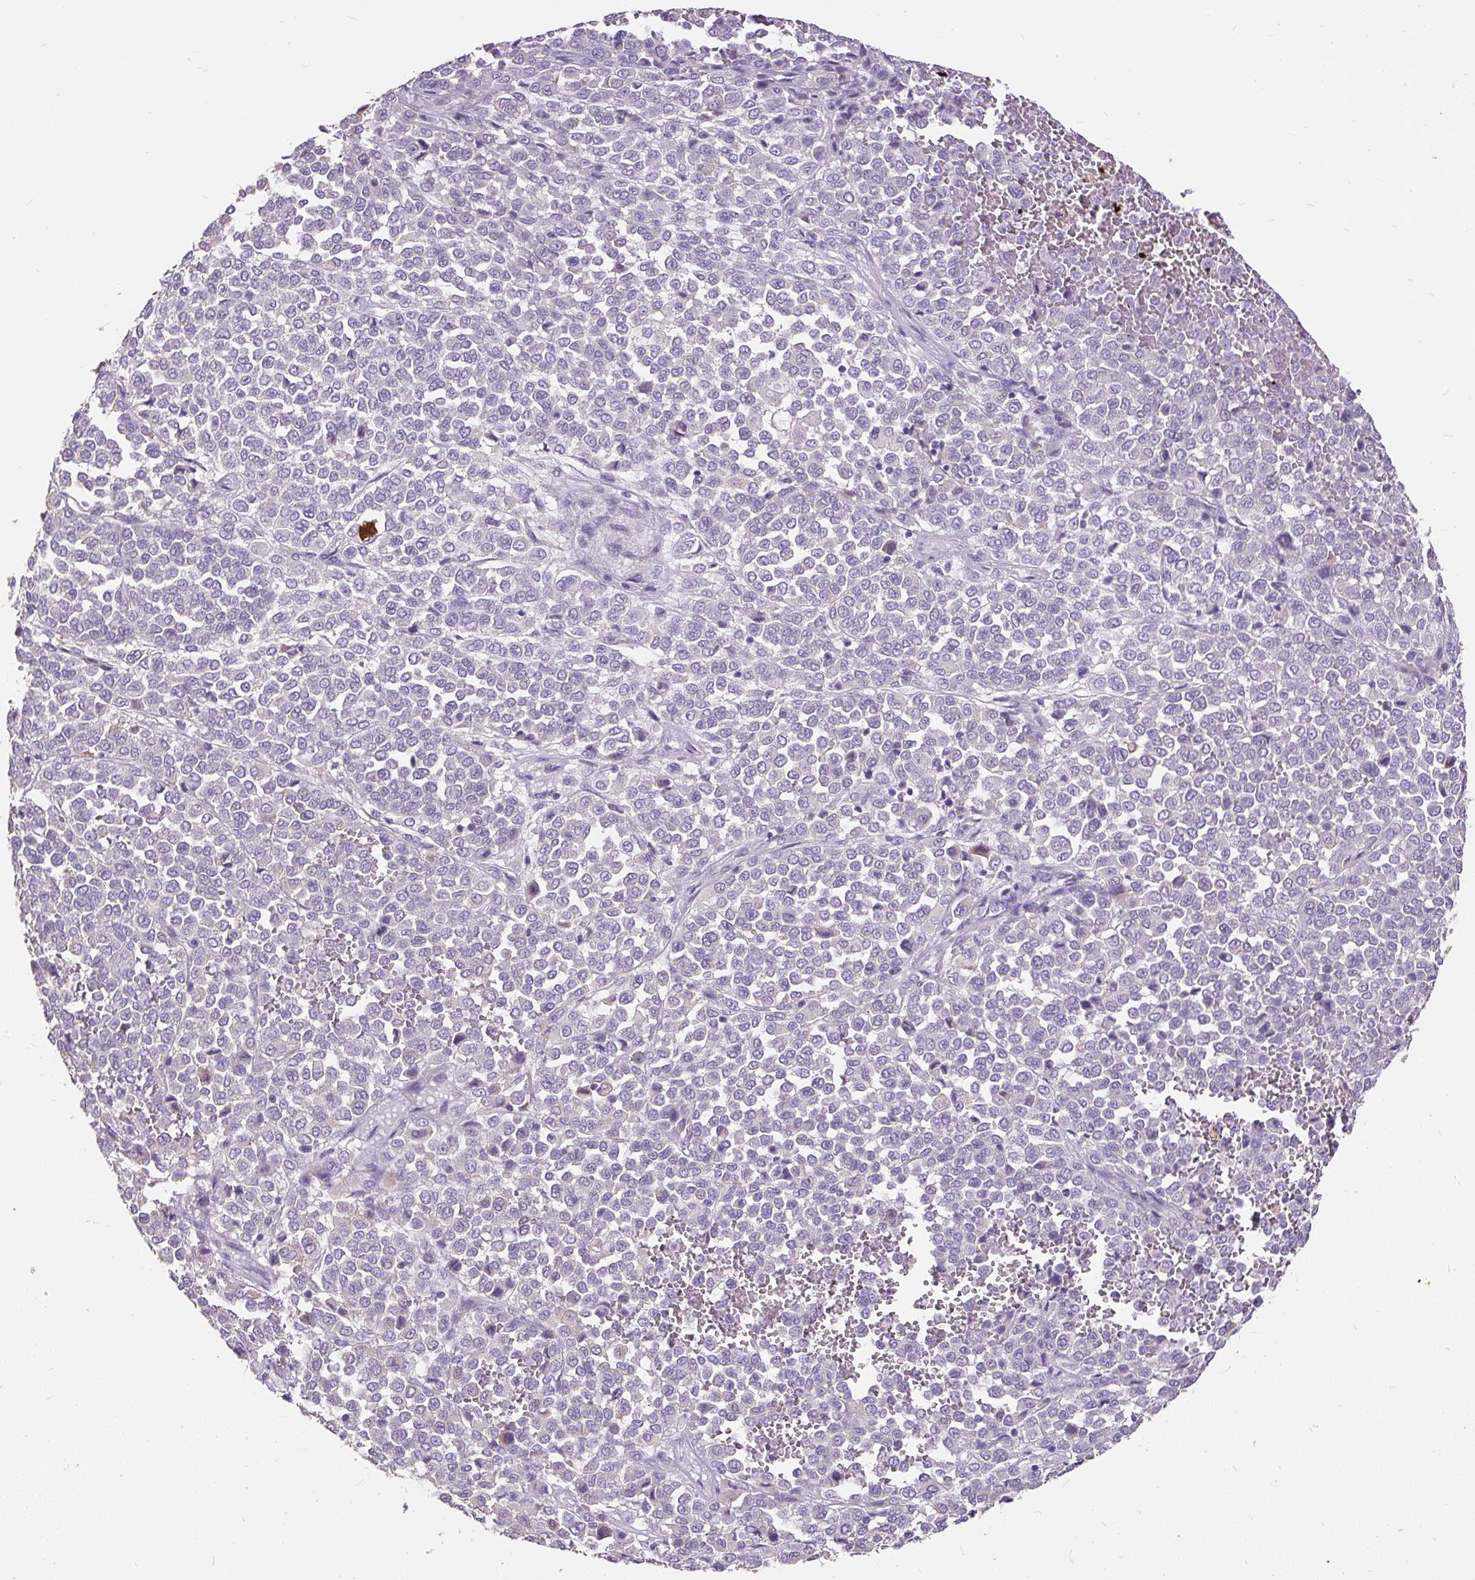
{"staining": {"intensity": "negative", "quantity": "none", "location": "none"}, "tissue": "melanoma", "cell_type": "Tumor cells", "image_type": "cancer", "snomed": [{"axis": "morphology", "description": "Malignant melanoma, Metastatic site"}, {"axis": "topography", "description": "Pancreas"}], "caption": "Image shows no protein positivity in tumor cells of melanoma tissue.", "gene": "GBX1", "patient": {"sex": "female", "age": 30}}